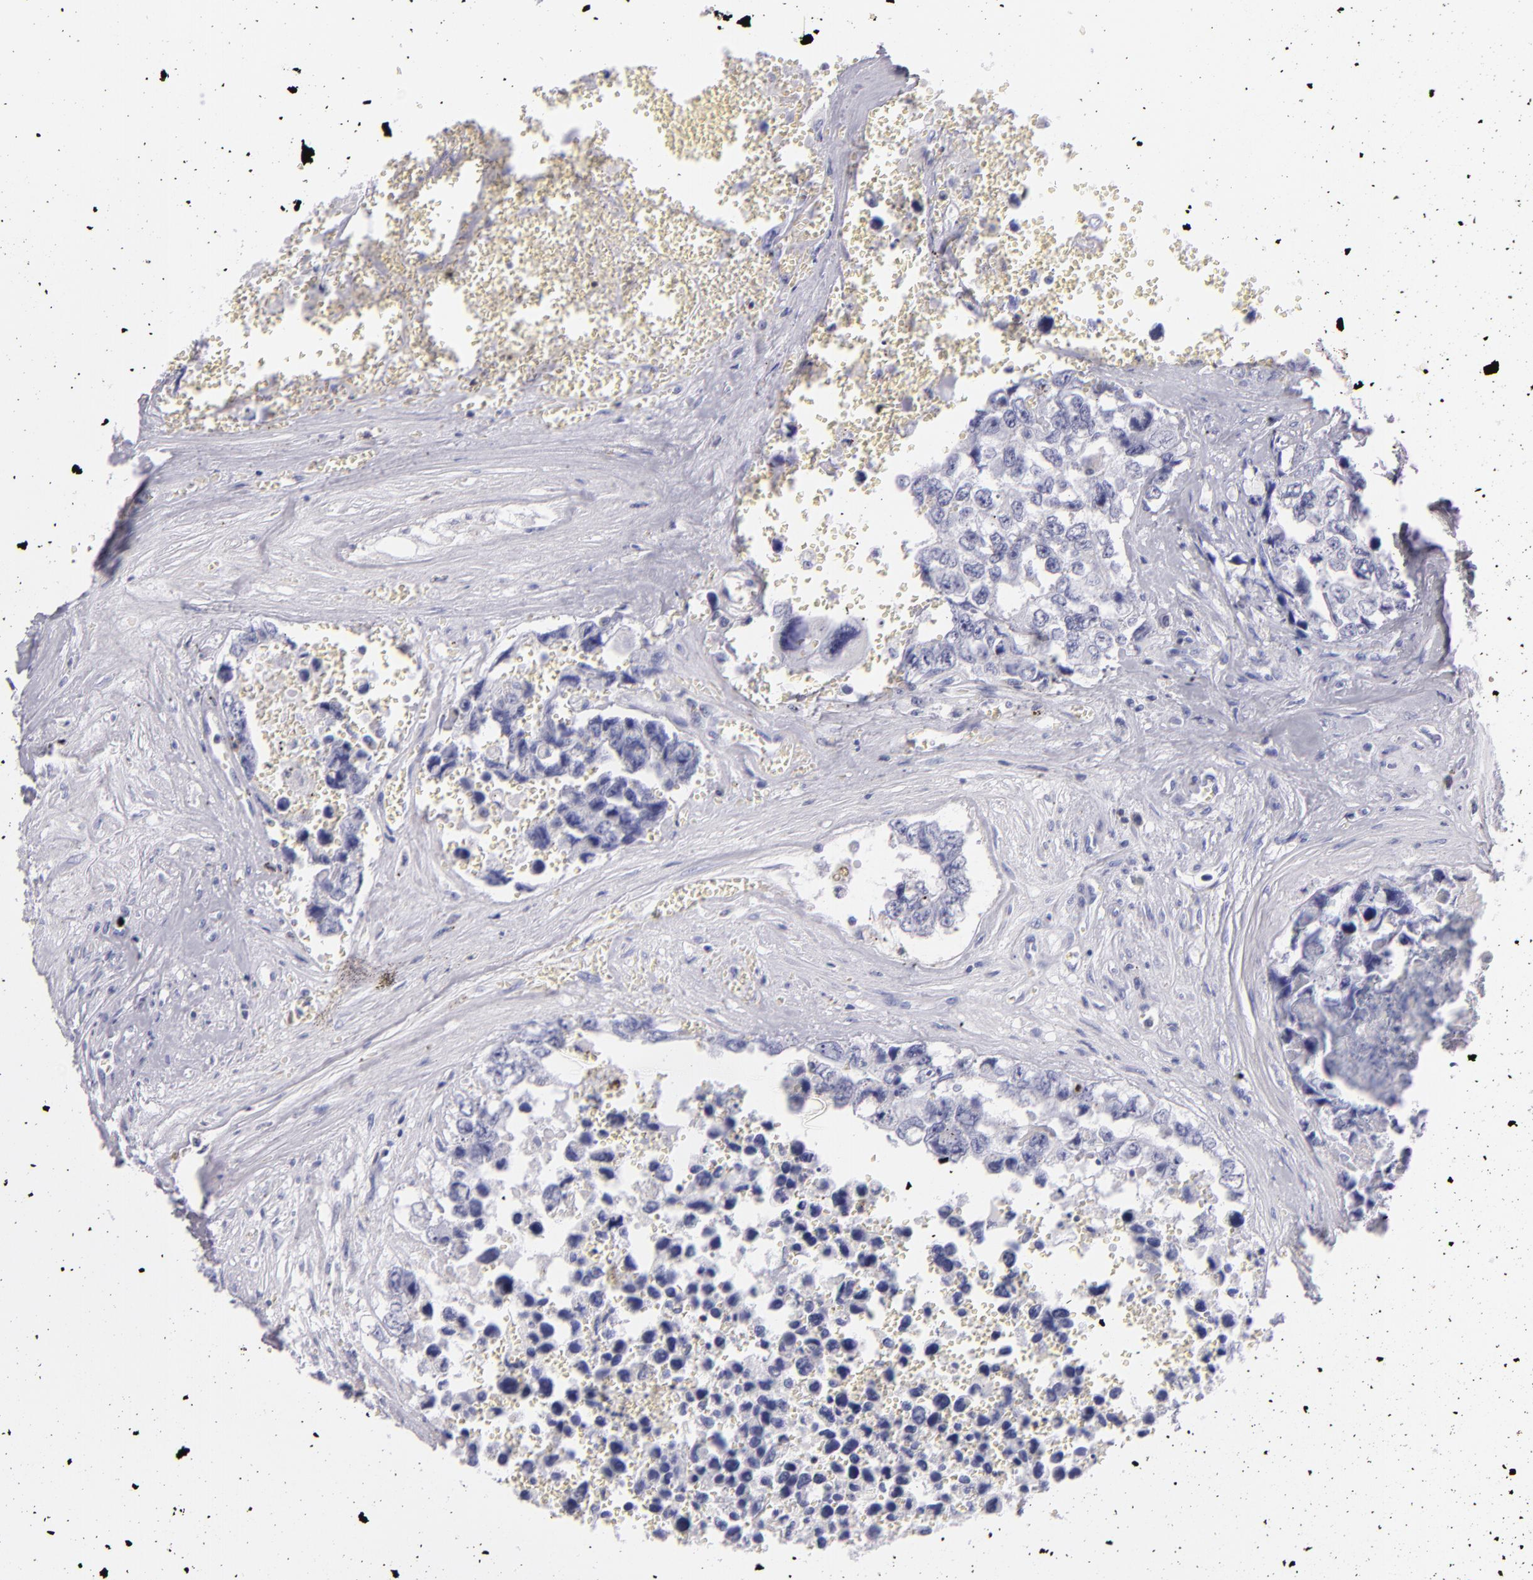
{"staining": {"intensity": "negative", "quantity": "none", "location": "none"}, "tissue": "testis cancer", "cell_type": "Tumor cells", "image_type": "cancer", "snomed": [{"axis": "morphology", "description": "Carcinoma, Embryonal, NOS"}, {"axis": "topography", "description": "Testis"}], "caption": "Immunohistochemical staining of human testis embryonal carcinoma displays no significant expression in tumor cells. (Stains: DAB (3,3'-diaminobenzidine) IHC with hematoxylin counter stain, Microscopy: brightfield microscopy at high magnification).", "gene": "CD48", "patient": {"sex": "male", "age": 31}}